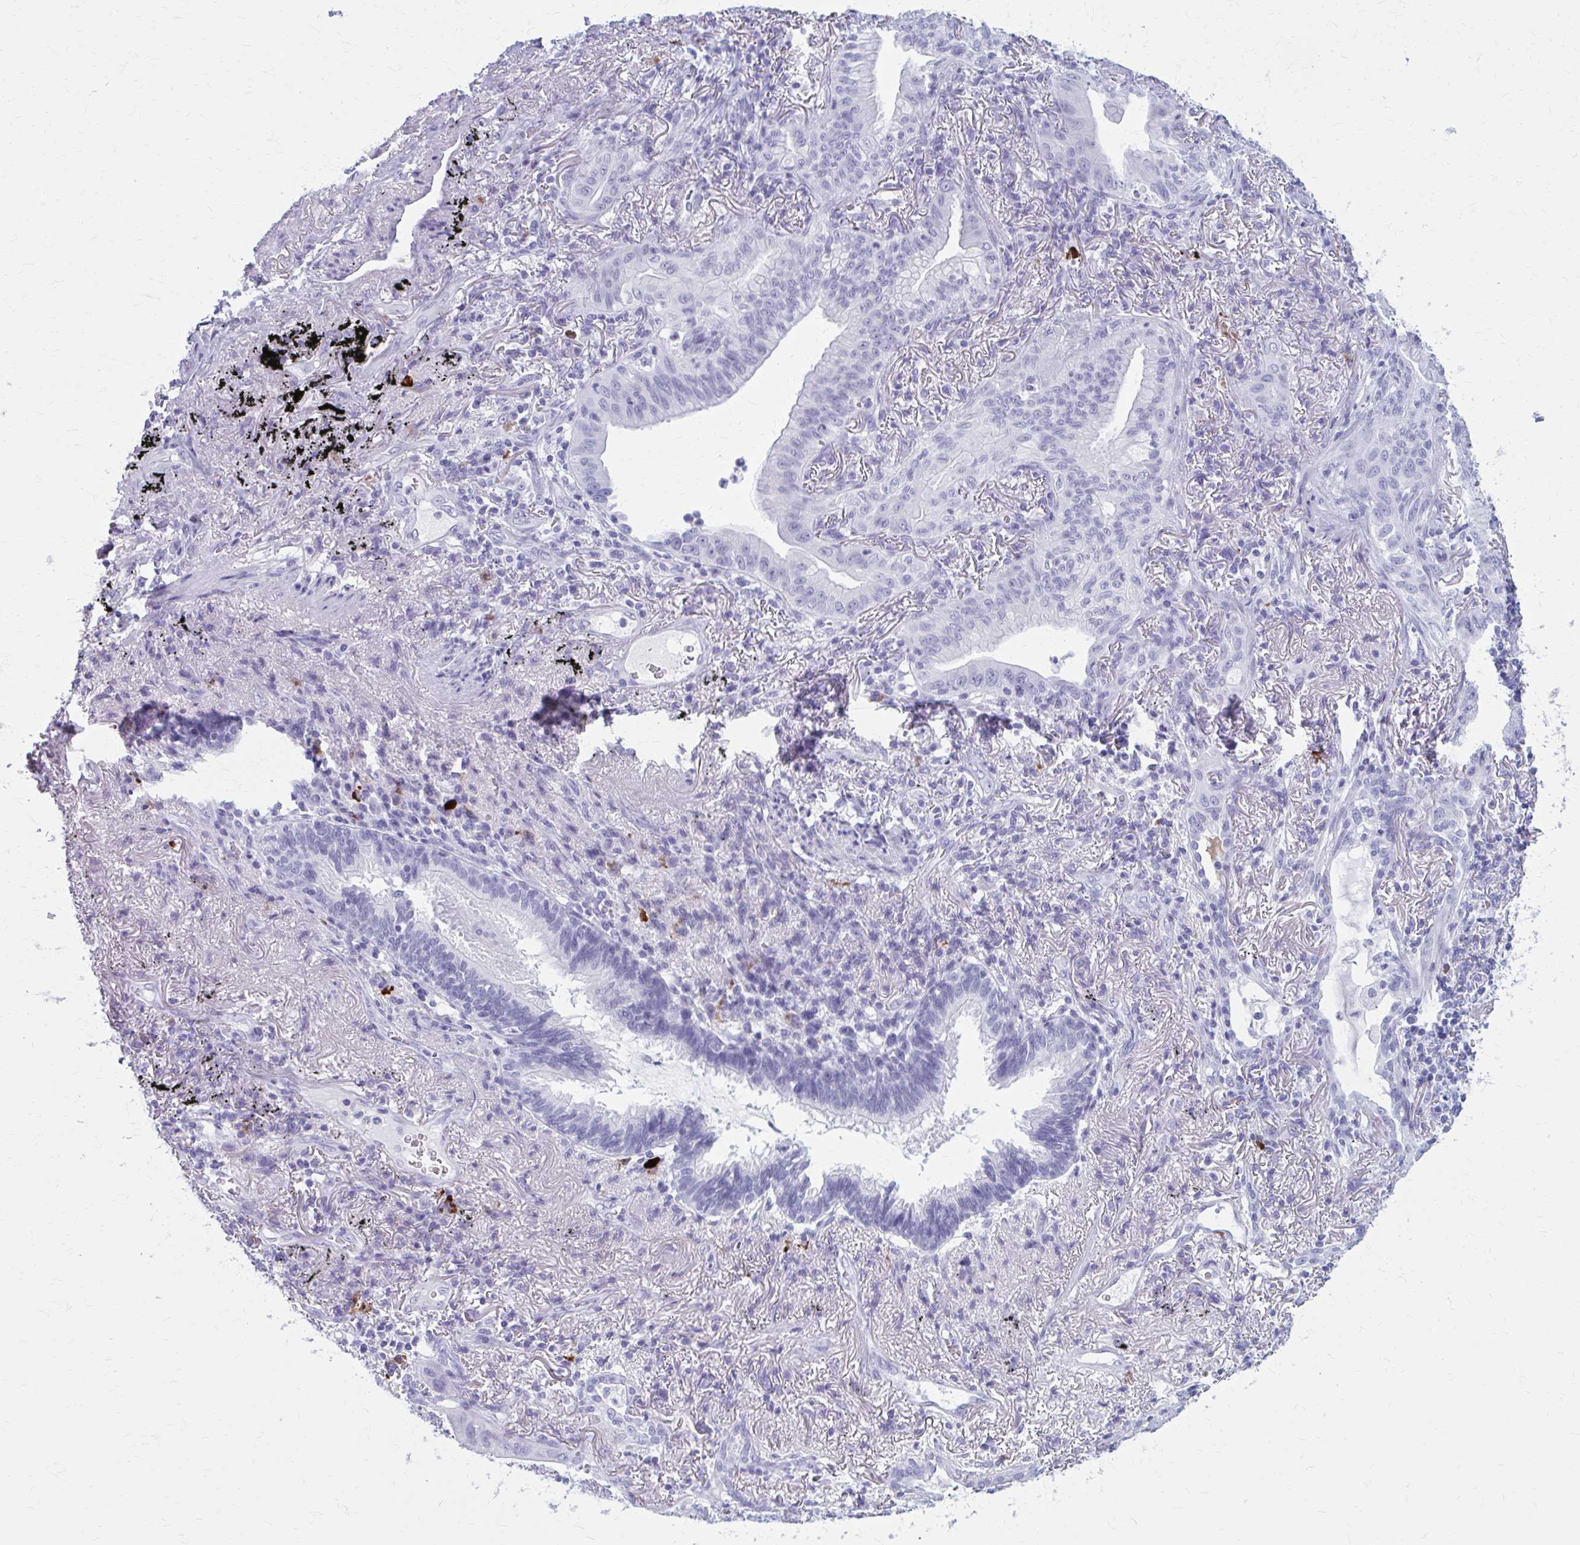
{"staining": {"intensity": "negative", "quantity": "none", "location": "none"}, "tissue": "lung cancer", "cell_type": "Tumor cells", "image_type": "cancer", "snomed": [{"axis": "morphology", "description": "Adenocarcinoma, NOS"}, {"axis": "topography", "description": "Lung"}], "caption": "Tumor cells show no significant protein staining in lung adenocarcinoma.", "gene": "ZDHHC7", "patient": {"sex": "male", "age": 77}}